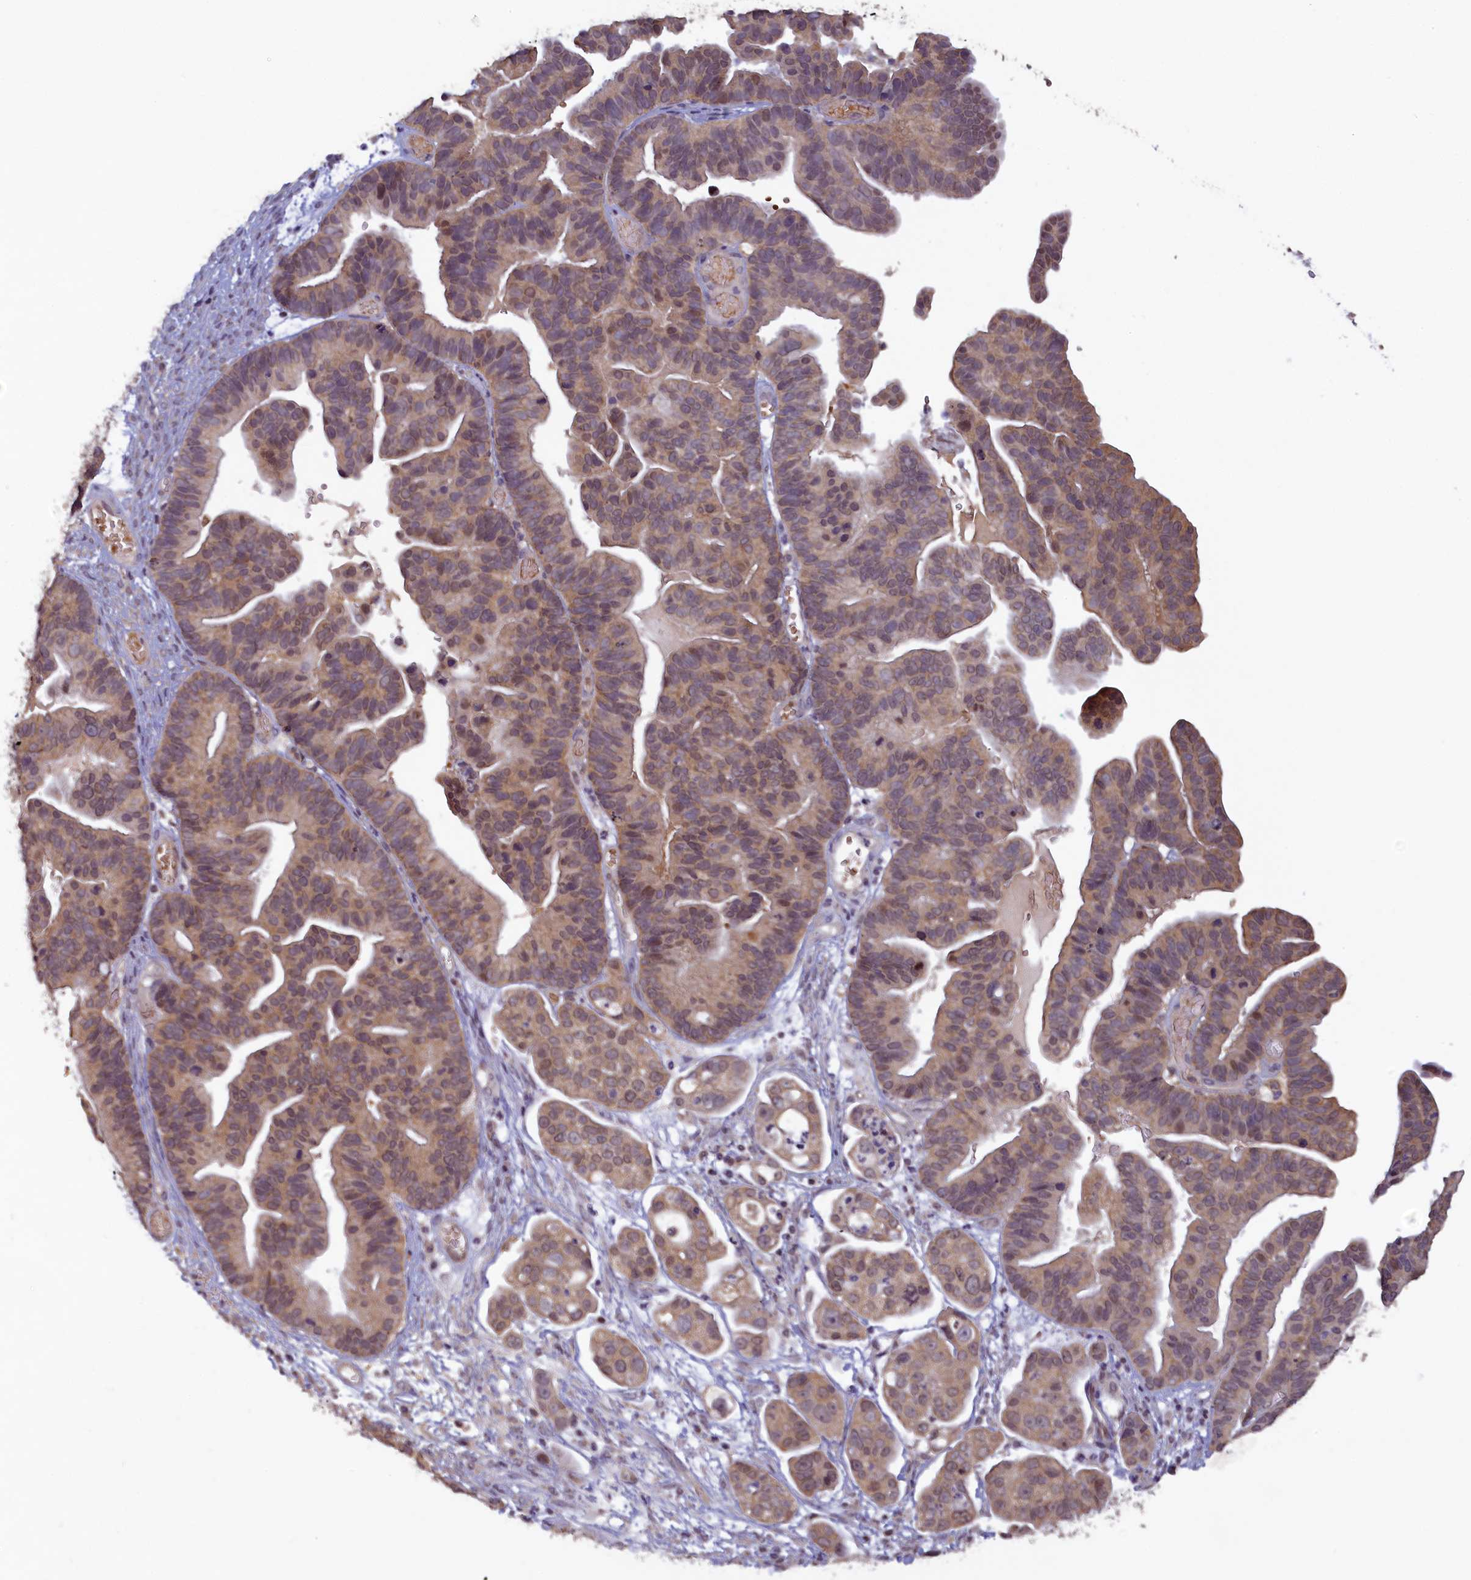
{"staining": {"intensity": "weak", "quantity": "25%-75%", "location": "cytoplasmic/membranous,nuclear"}, "tissue": "ovarian cancer", "cell_type": "Tumor cells", "image_type": "cancer", "snomed": [{"axis": "morphology", "description": "Cystadenocarcinoma, serous, NOS"}, {"axis": "topography", "description": "Ovary"}], "caption": "The immunohistochemical stain labels weak cytoplasmic/membranous and nuclear expression in tumor cells of serous cystadenocarcinoma (ovarian) tissue.", "gene": "NUBP1", "patient": {"sex": "female", "age": 56}}